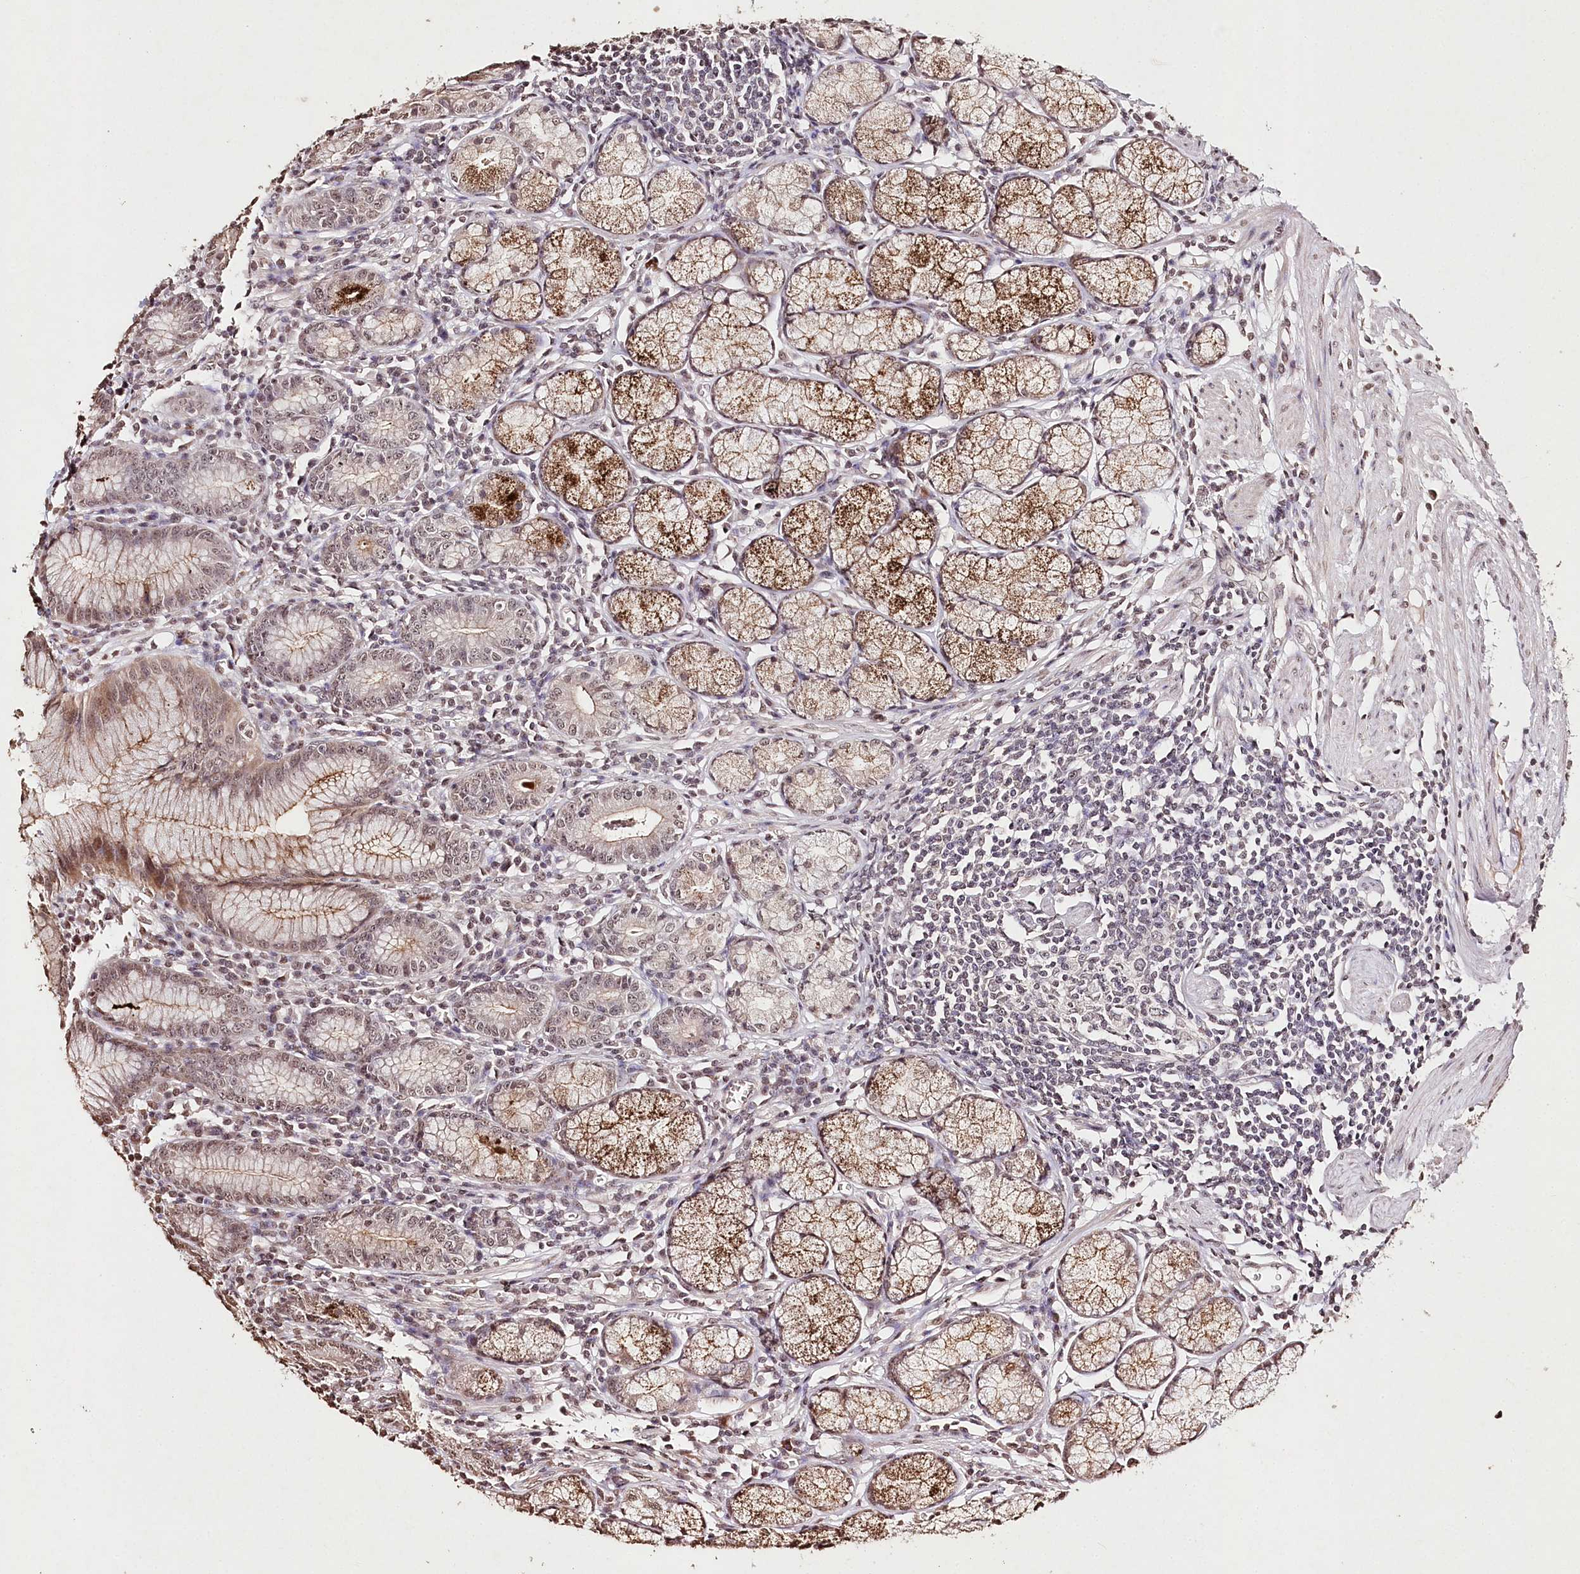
{"staining": {"intensity": "moderate", "quantity": ">75%", "location": "cytoplasmic/membranous,nuclear"}, "tissue": "stomach", "cell_type": "Glandular cells", "image_type": "normal", "snomed": [{"axis": "morphology", "description": "Normal tissue, NOS"}, {"axis": "topography", "description": "Stomach"}], "caption": "Protein staining of benign stomach shows moderate cytoplasmic/membranous,nuclear positivity in approximately >75% of glandular cells.", "gene": "DMXL1", "patient": {"sex": "male", "age": 55}}